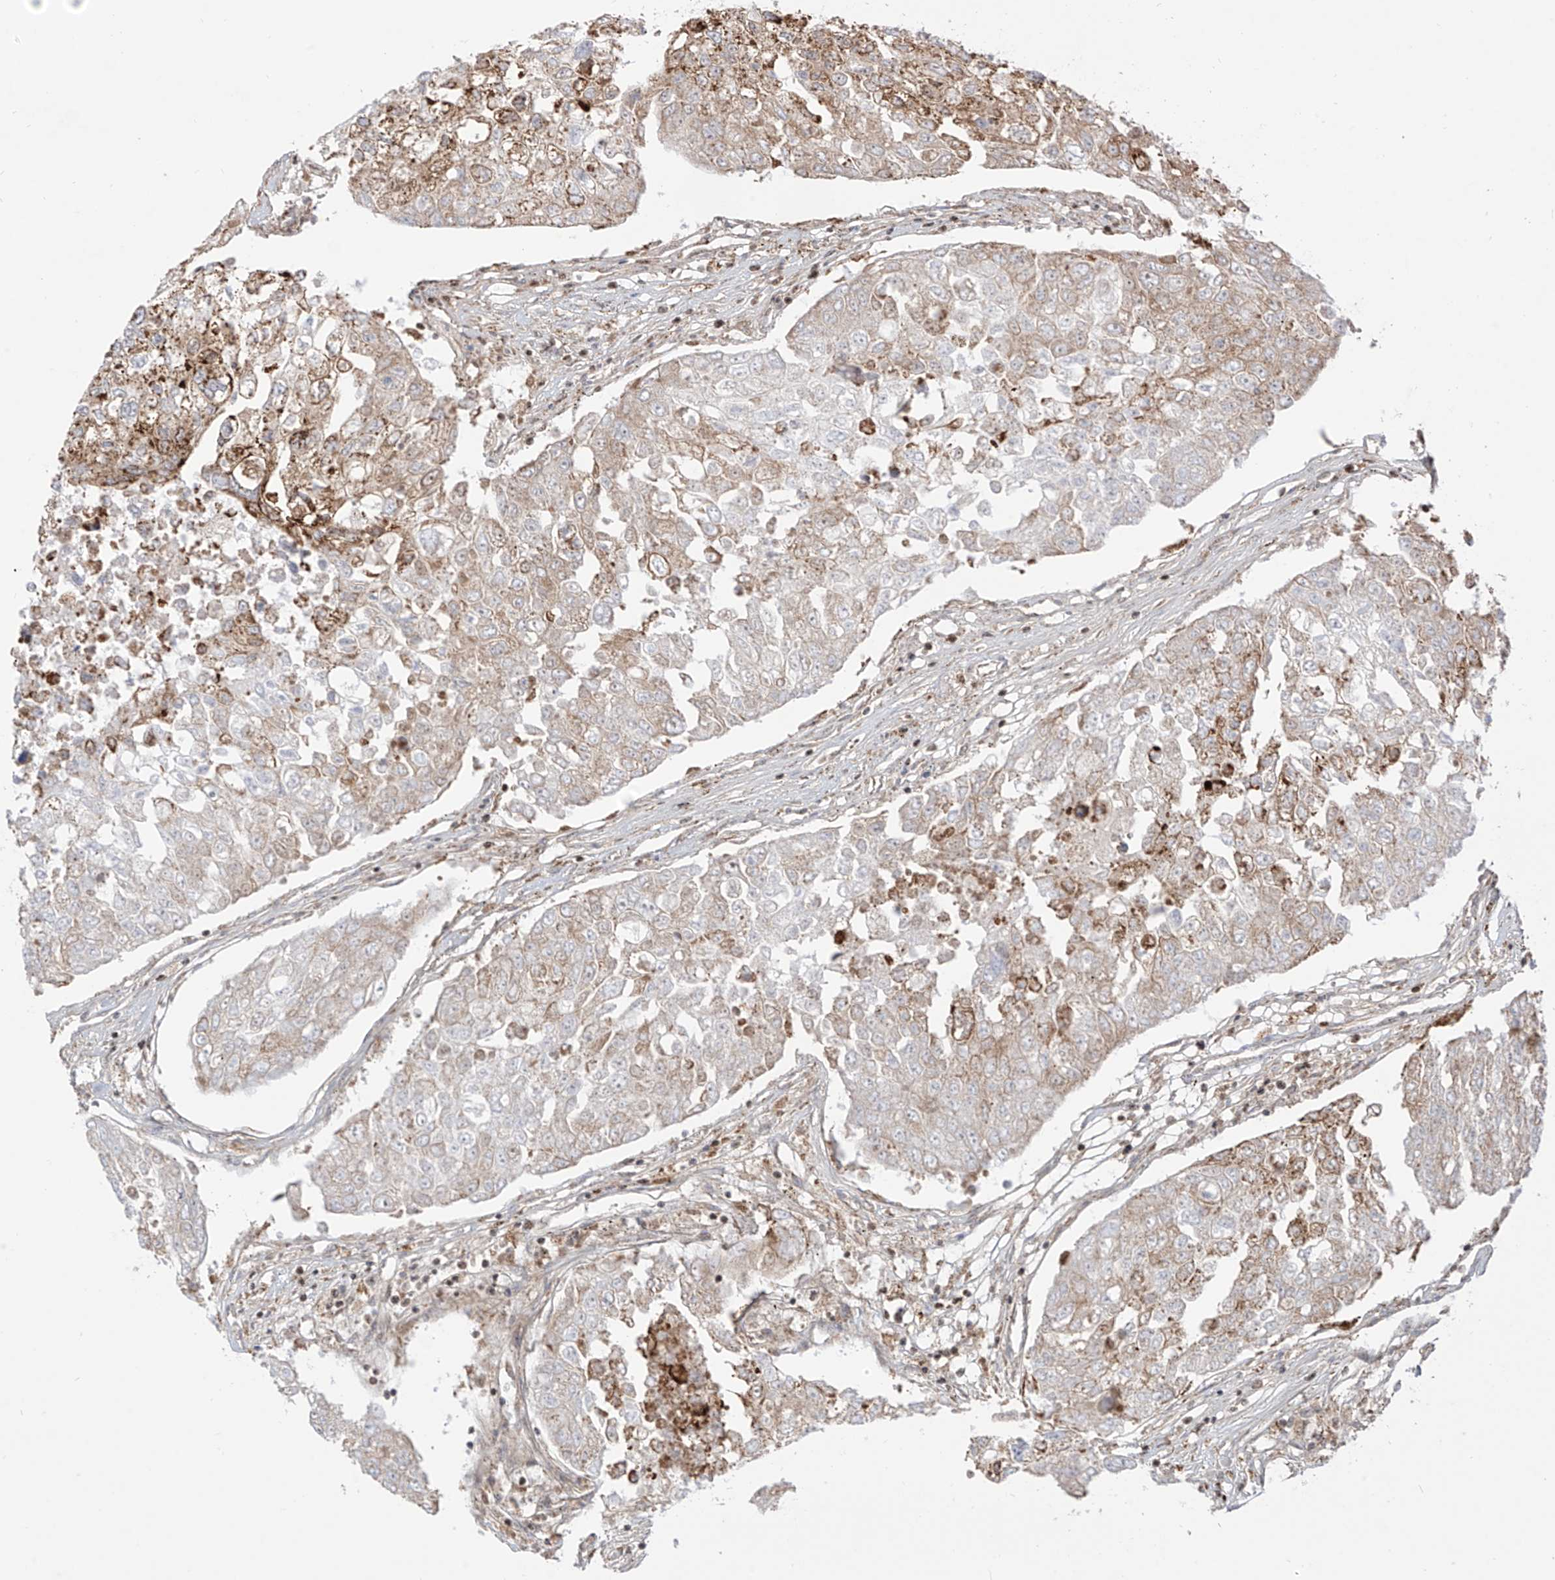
{"staining": {"intensity": "moderate", "quantity": "25%-75%", "location": "cytoplasmic/membranous"}, "tissue": "urothelial cancer", "cell_type": "Tumor cells", "image_type": "cancer", "snomed": [{"axis": "morphology", "description": "Urothelial carcinoma, High grade"}, {"axis": "topography", "description": "Lymph node"}, {"axis": "topography", "description": "Urinary bladder"}], "caption": "This is an image of immunohistochemistry staining of urothelial cancer, which shows moderate positivity in the cytoplasmic/membranous of tumor cells.", "gene": "ZBTB8A", "patient": {"sex": "male", "age": 51}}